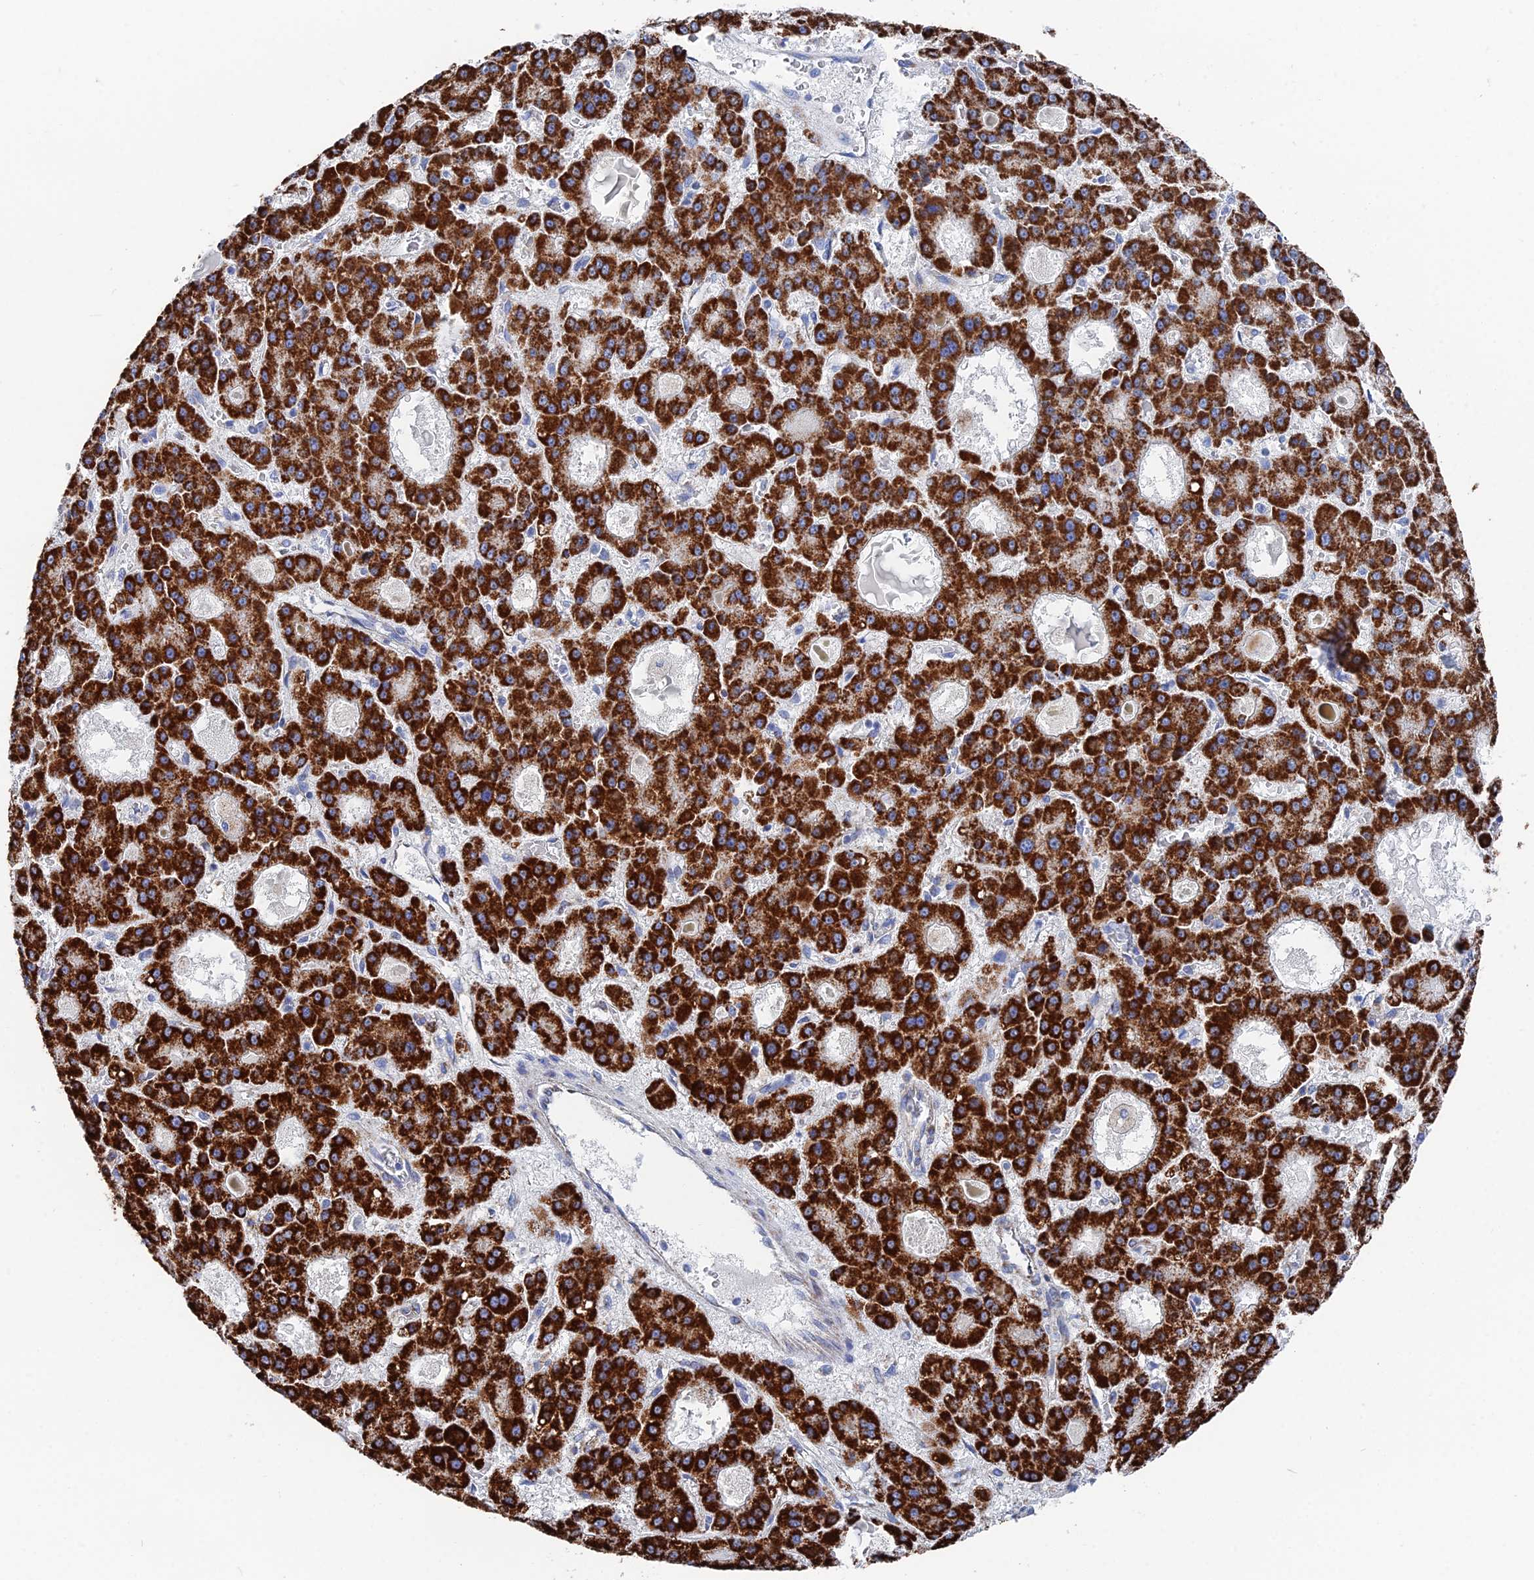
{"staining": {"intensity": "strong", "quantity": ">75%", "location": "cytoplasmic/membranous"}, "tissue": "liver cancer", "cell_type": "Tumor cells", "image_type": "cancer", "snomed": [{"axis": "morphology", "description": "Carcinoma, Hepatocellular, NOS"}, {"axis": "topography", "description": "Liver"}], "caption": "IHC of human hepatocellular carcinoma (liver) exhibits high levels of strong cytoplasmic/membranous positivity in approximately >75% of tumor cells.", "gene": "IFT80", "patient": {"sex": "male", "age": 70}}